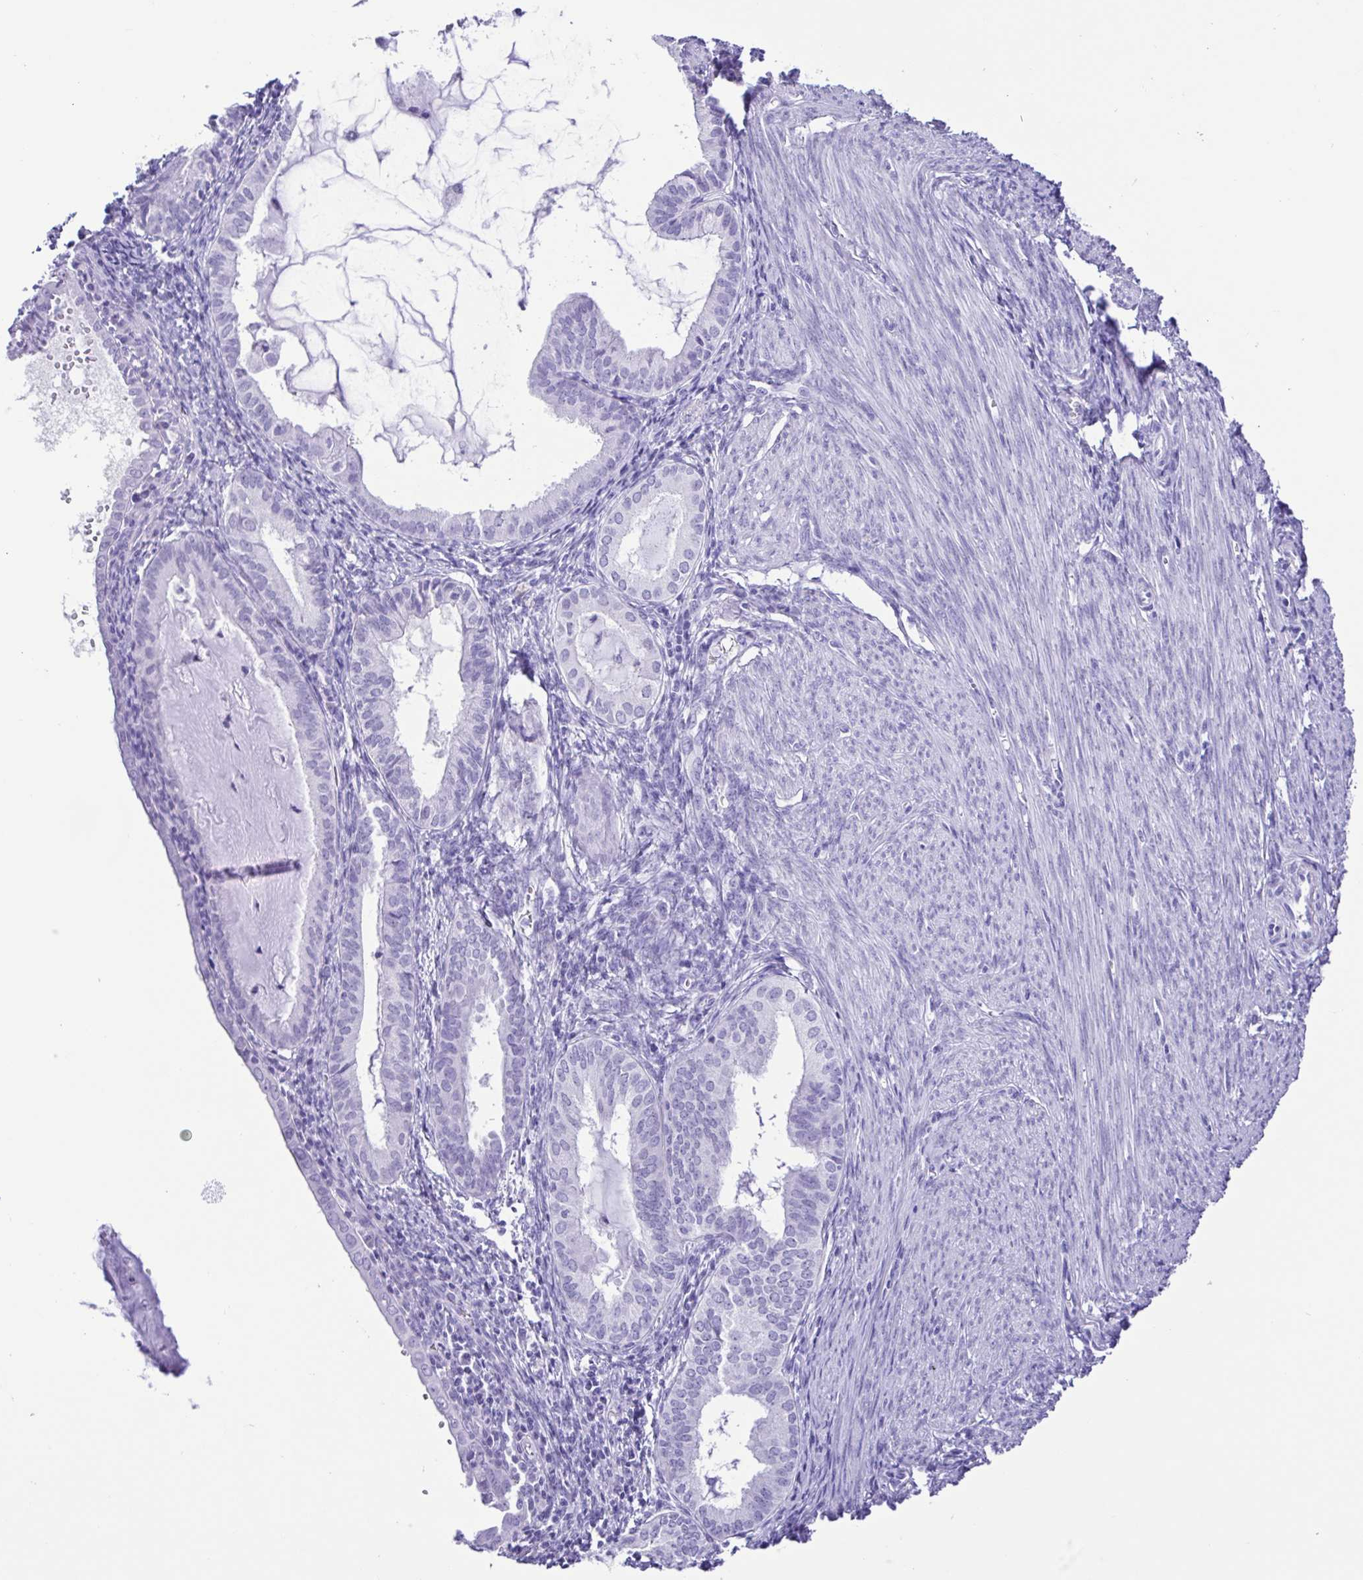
{"staining": {"intensity": "negative", "quantity": "none", "location": "none"}, "tissue": "endometrial cancer", "cell_type": "Tumor cells", "image_type": "cancer", "snomed": [{"axis": "morphology", "description": "Carcinoma, NOS"}, {"axis": "topography", "description": "Endometrium"}], "caption": "Photomicrograph shows no significant protein positivity in tumor cells of endometrial cancer.", "gene": "CASP14", "patient": {"sex": "female", "age": 62}}